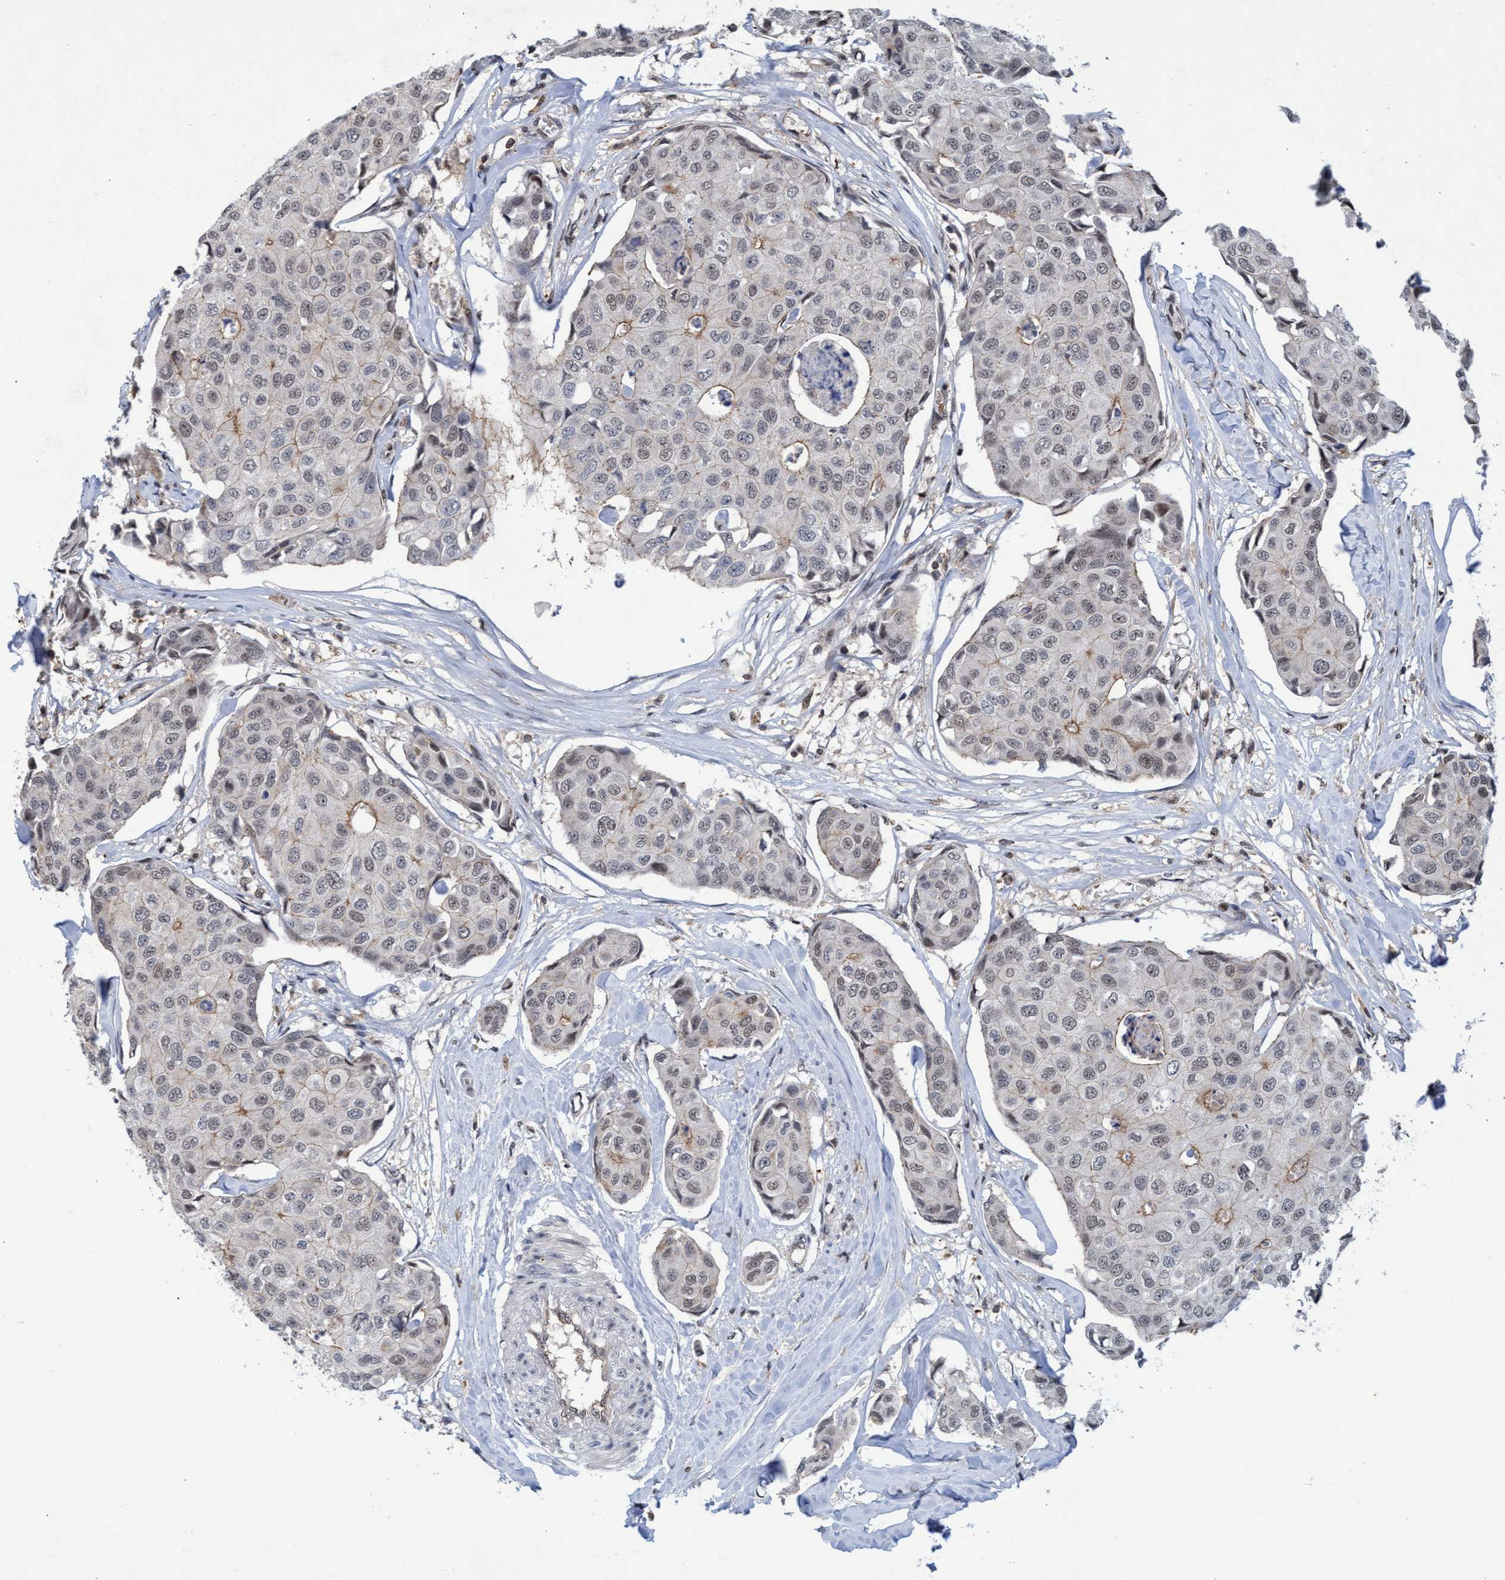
{"staining": {"intensity": "moderate", "quantity": "<25%", "location": "cytoplasmic/membranous"}, "tissue": "breast cancer", "cell_type": "Tumor cells", "image_type": "cancer", "snomed": [{"axis": "morphology", "description": "Duct carcinoma"}, {"axis": "topography", "description": "Breast"}], "caption": "Brown immunohistochemical staining in human breast cancer (infiltrating ductal carcinoma) shows moderate cytoplasmic/membranous expression in about <25% of tumor cells.", "gene": "GTF2F1", "patient": {"sex": "female", "age": 80}}